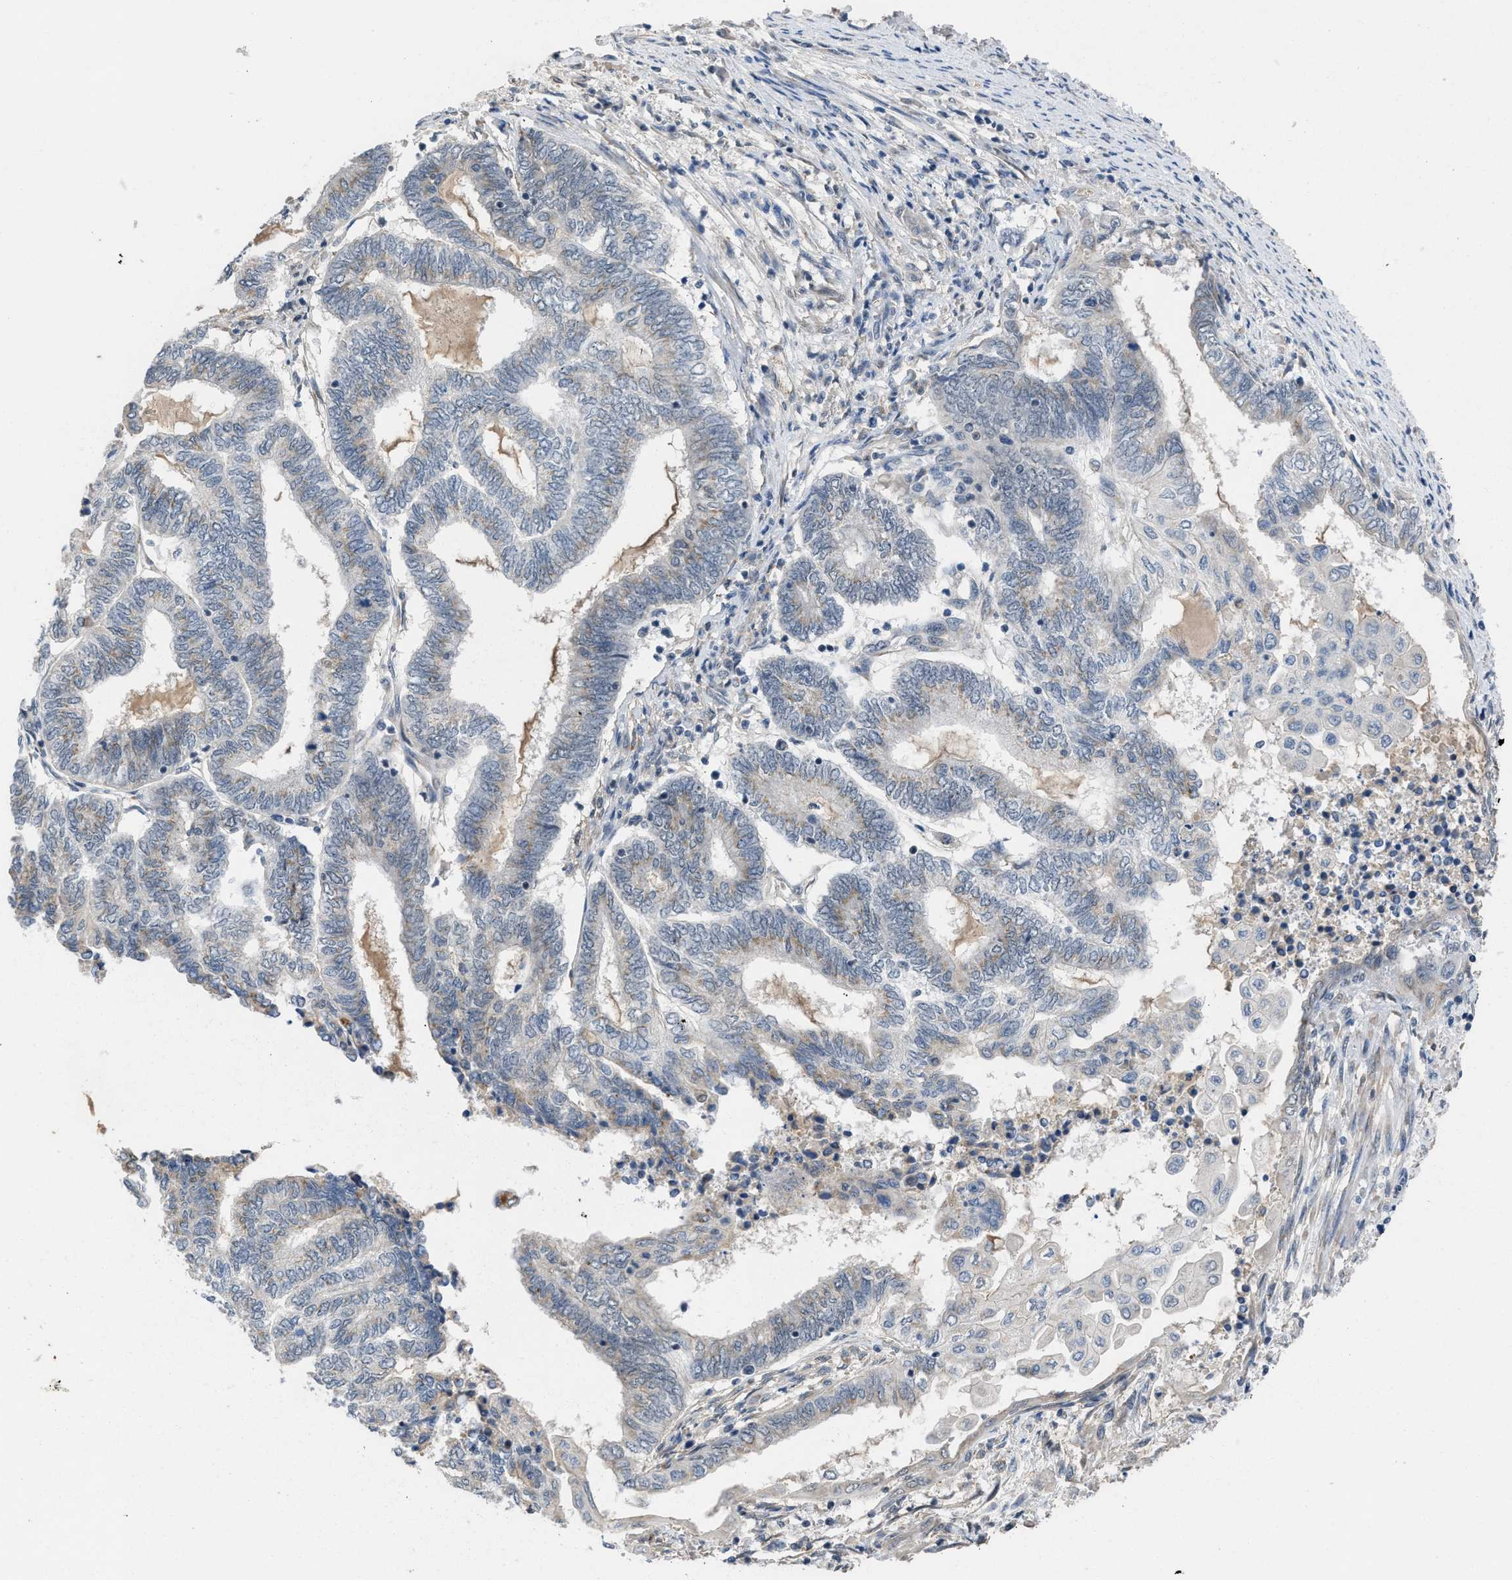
{"staining": {"intensity": "weak", "quantity": "<25%", "location": "cytoplasmic/membranous"}, "tissue": "endometrial cancer", "cell_type": "Tumor cells", "image_type": "cancer", "snomed": [{"axis": "morphology", "description": "Adenocarcinoma, NOS"}, {"axis": "topography", "description": "Uterus"}, {"axis": "topography", "description": "Endometrium"}], "caption": "High magnification brightfield microscopy of endometrial cancer (adenocarcinoma) stained with DAB (3,3'-diaminobenzidine) (brown) and counterstained with hematoxylin (blue): tumor cells show no significant staining. The staining was performed using DAB (3,3'-diaminobenzidine) to visualize the protein expression in brown, while the nuclei were stained in blue with hematoxylin (Magnification: 20x).", "gene": "TERF2IP", "patient": {"sex": "female", "age": 70}}